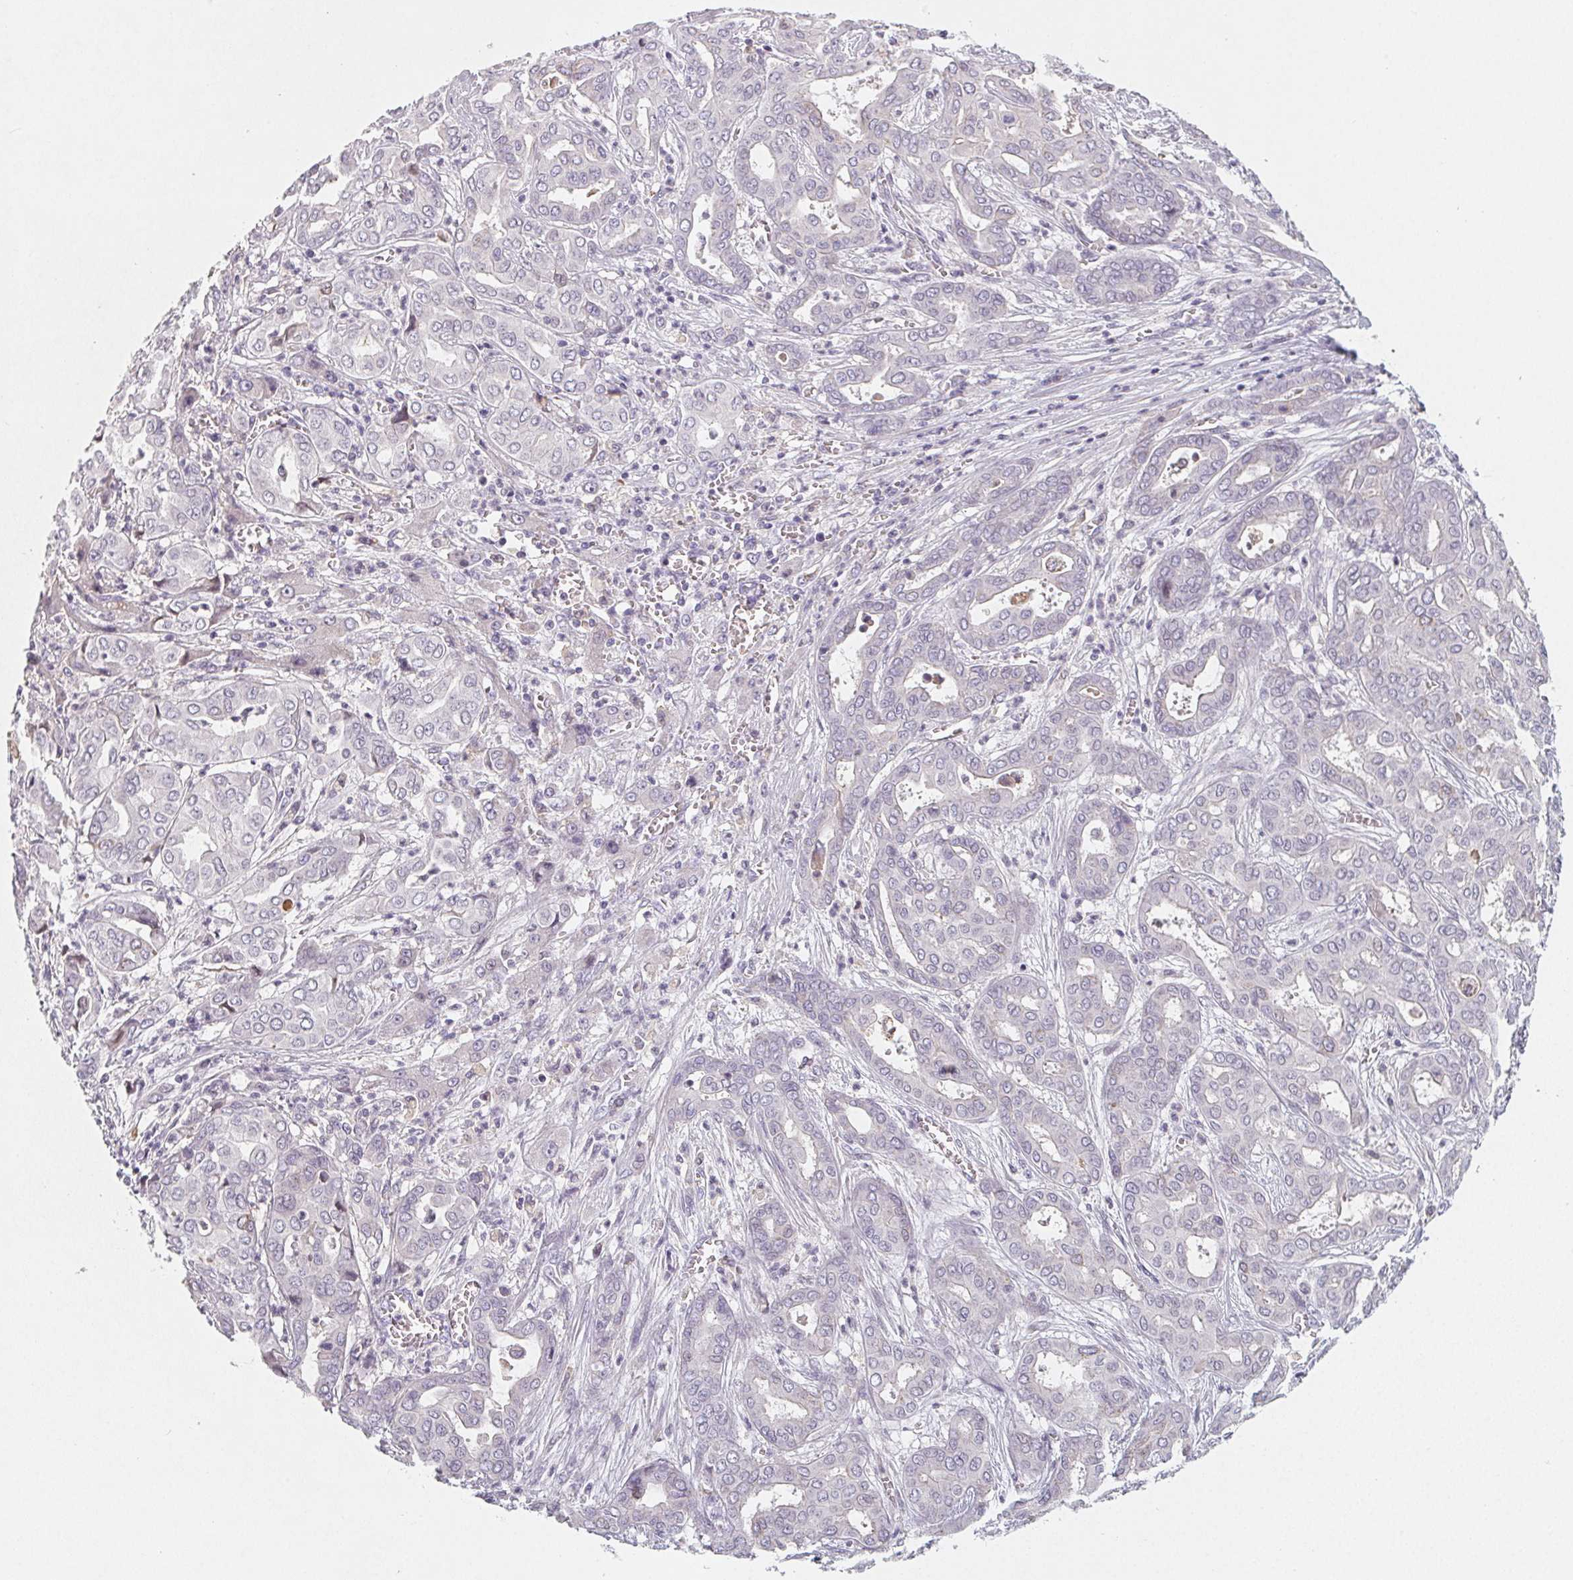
{"staining": {"intensity": "negative", "quantity": "none", "location": "none"}, "tissue": "liver cancer", "cell_type": "Tumor cells", "image_type": "cancer", "snomed": [{"axis": "morphology", "description": "Cholangiocarcinoma"}, {"axis": "topography", "description": "Liver"}], "caption": "An IHC histopathology image of liver cholangiocarcinoma is shown. There is no staining in tumor cells of liver cholangiocarcinoma. (DAB immunohistochemistry with hematoxylin counter stain).", "gene": "LRRC23", "patient": {"sex": "female", "age": 64}}